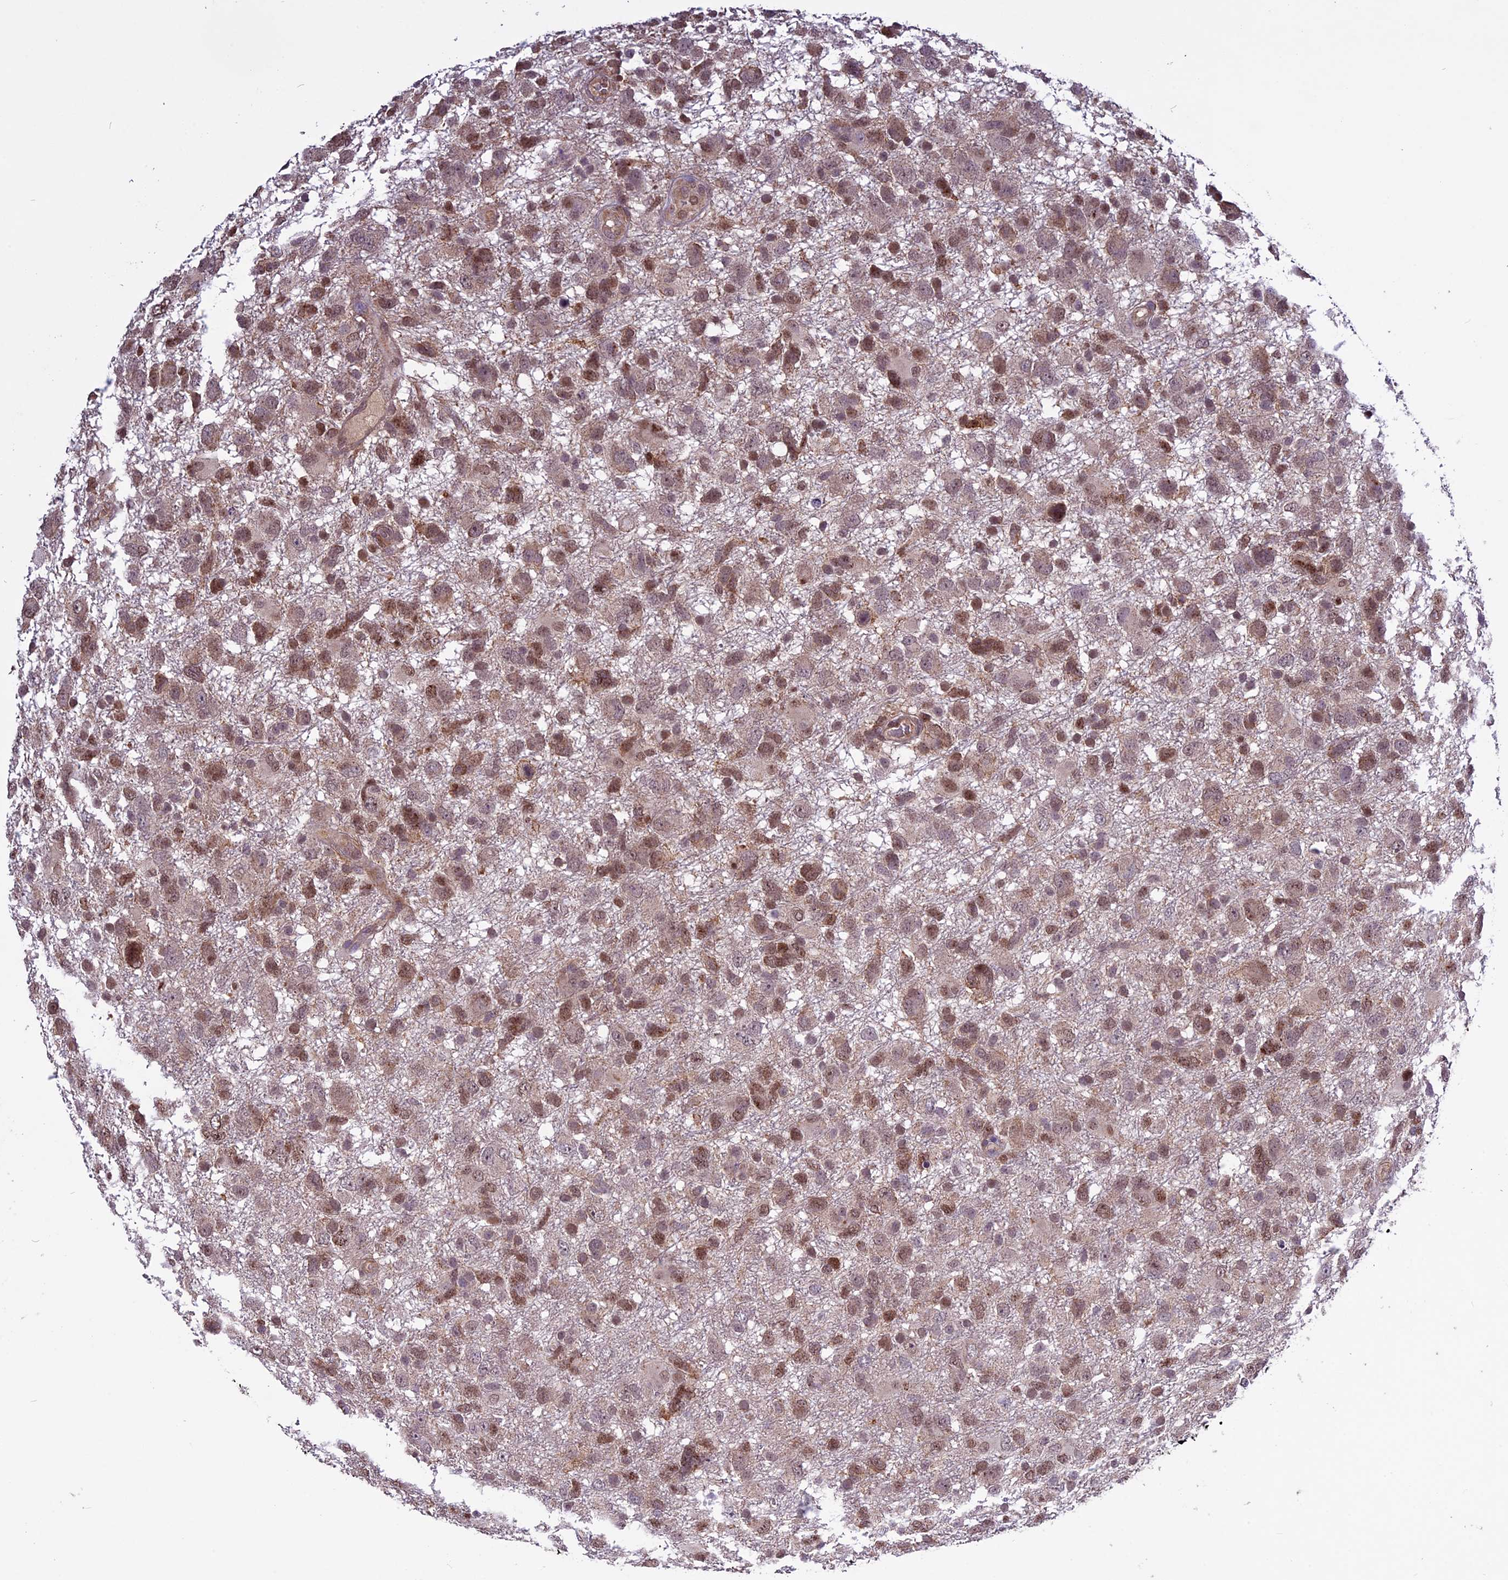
{"staining": {"intensity": "moderate", "quantity": ">75%", "location": "cytoplasmic/membranous,nuclear"}, "tissue": "glioma", "cell_type": "Tumor cells", "image_type": "cancer", "snomed": [{"axis": "morphology", "description": "Glioma, malignant, High grade"}, {"axis": "topography", "description": "Brain"}], "caption": "This histopathology image reveals immunohistochemistry (IHC) staining of human malignant high-grade glioma, with medium moderate cytoplasmic/membranous and nuclear staining in approximately >75% of tumor cells.", "gene": "C3orf70", "patient": {"sex": "male", "age": 61}}